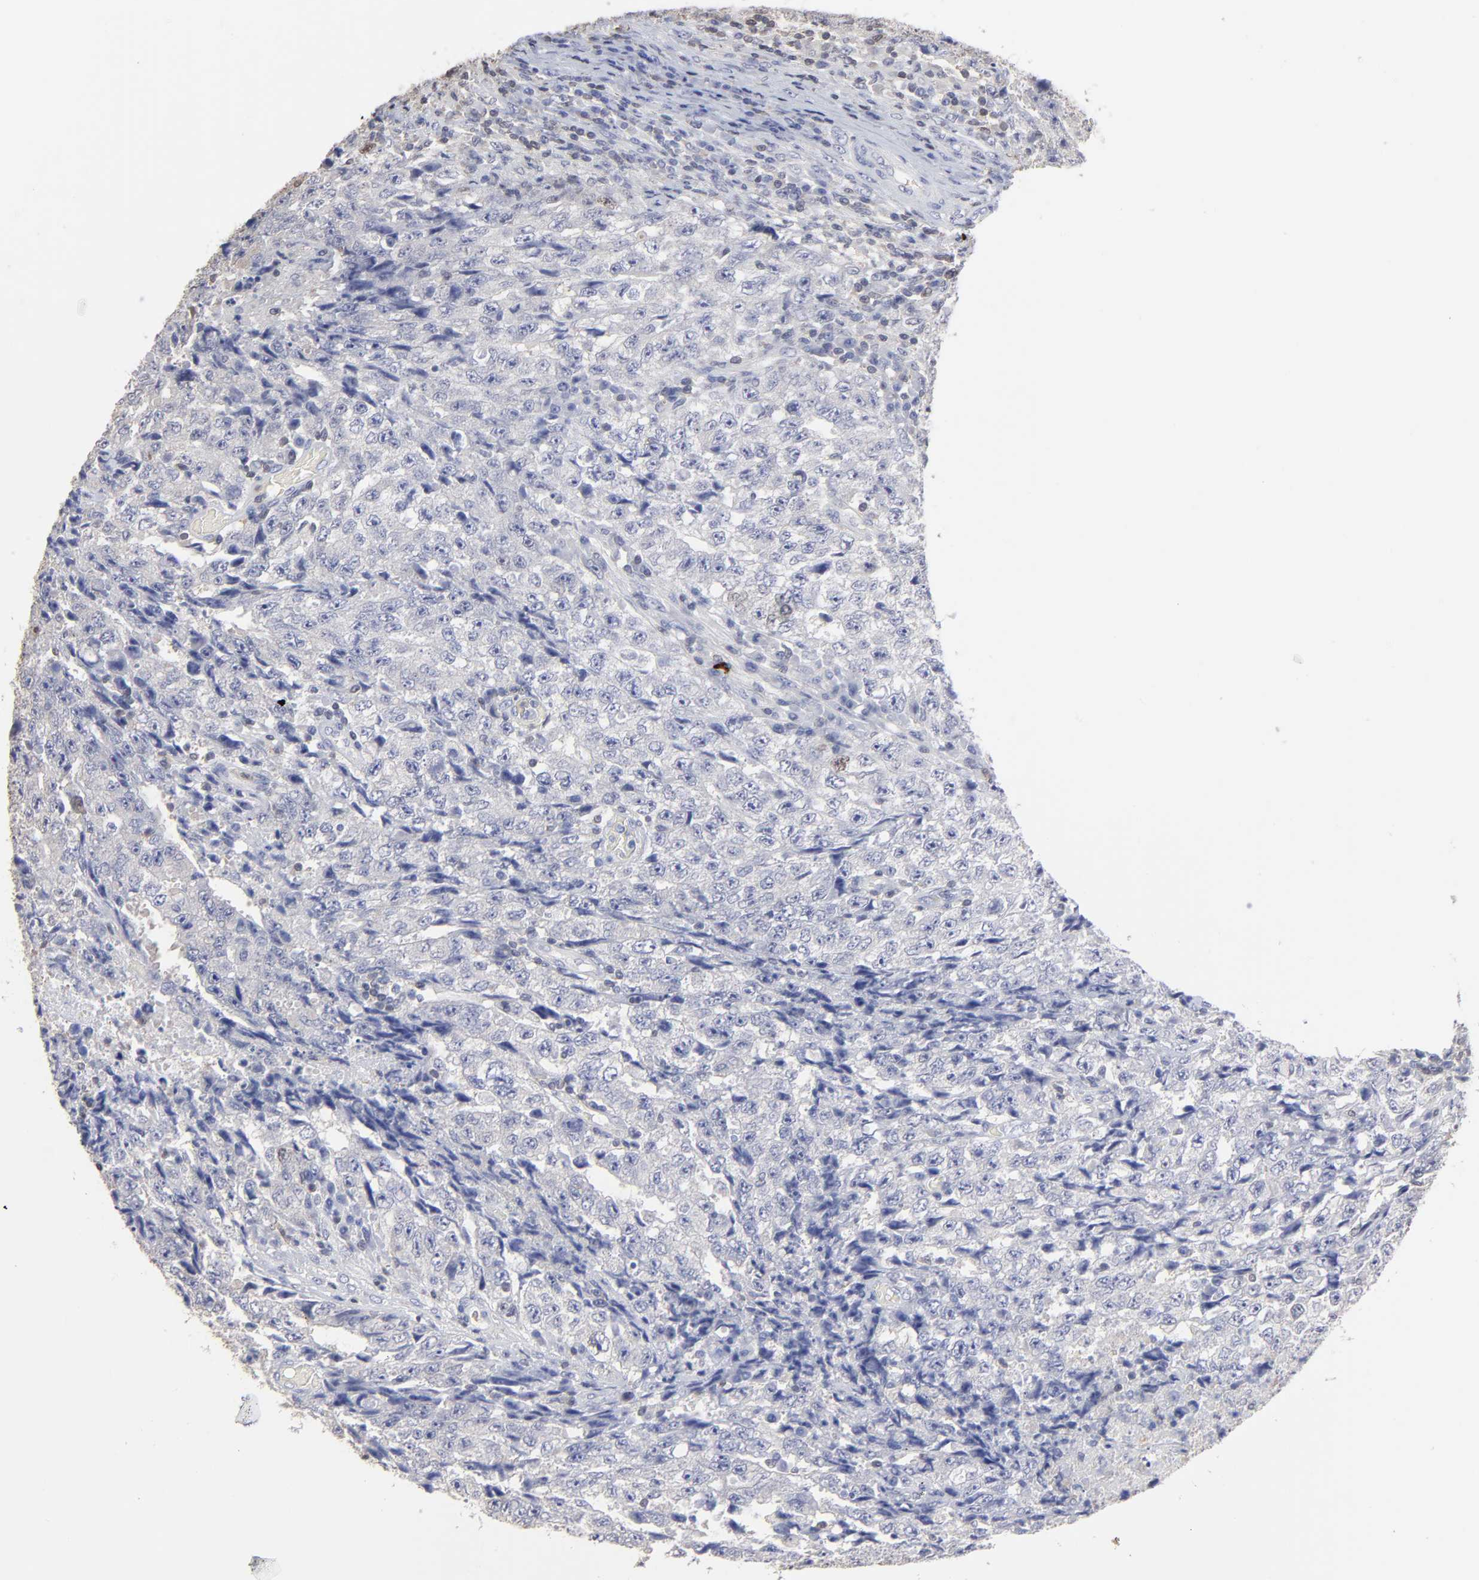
{"staining": {"intensity": "negative", "quantity": "none", "location": "none"}, "tissue": "testis cancer", "cell_type": "Tumor cells", "image_type": "cancer", "snomed": [{"axis": "morphology", "description": "Necrosis, NOS"}, {"axis": "morphology", "description": "Carcinoma, Embryonal, NOS"}, {"axis": "topography", "description": "Testis"}], "caption": "A micrograph of embryonal carcinoma (testis) stained for a protein shows no brown staining in tumor cells.", "gene": "TBXT", "patient": {"sex": "male", "age": 19}}